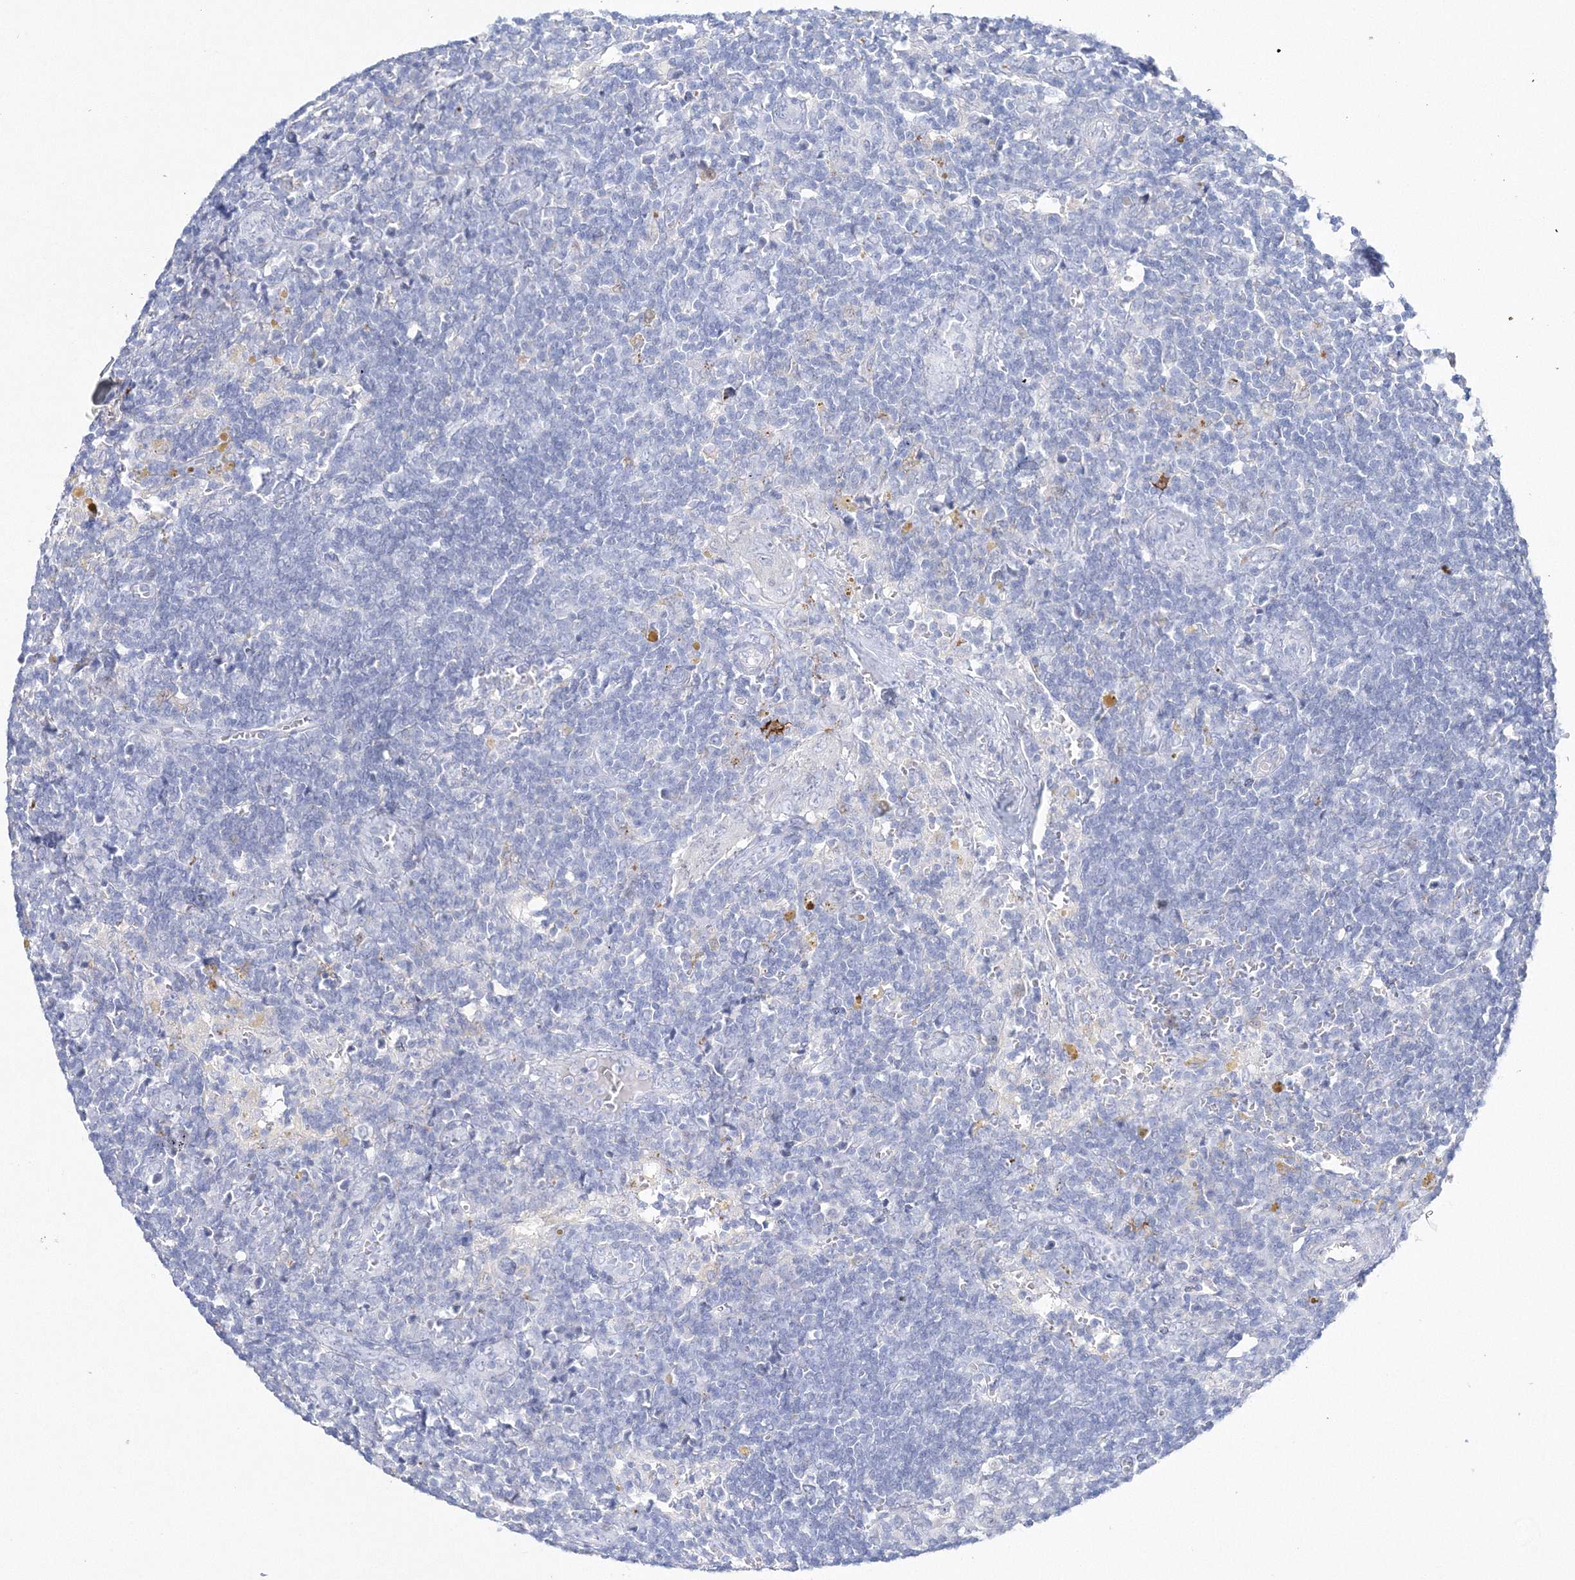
{"staining": {"intensity": "weak", "quantity": "<25%", "location": "nuclear"}, "tissue": "lymph node", "cell_type": "Germinal center cells", "image_type": "normal", "snomed": [{"axis": "morphology", "description": "Normal tissue, NOS"}, {"axis": "morphology", "description": "Squamous cell carcinoma, metastatic, NOS"}, {"axis": "topography", "description": "Lymph node"}], "caption": "Normal lymph node was stained to show a protein in brown. There is no significant positivity in germinal center cells. (Immunohistochemistry, brightfield microscopy, high magnification).", "gene": "HMGCS1", "patient": {"sex": "male", "age": 73}}